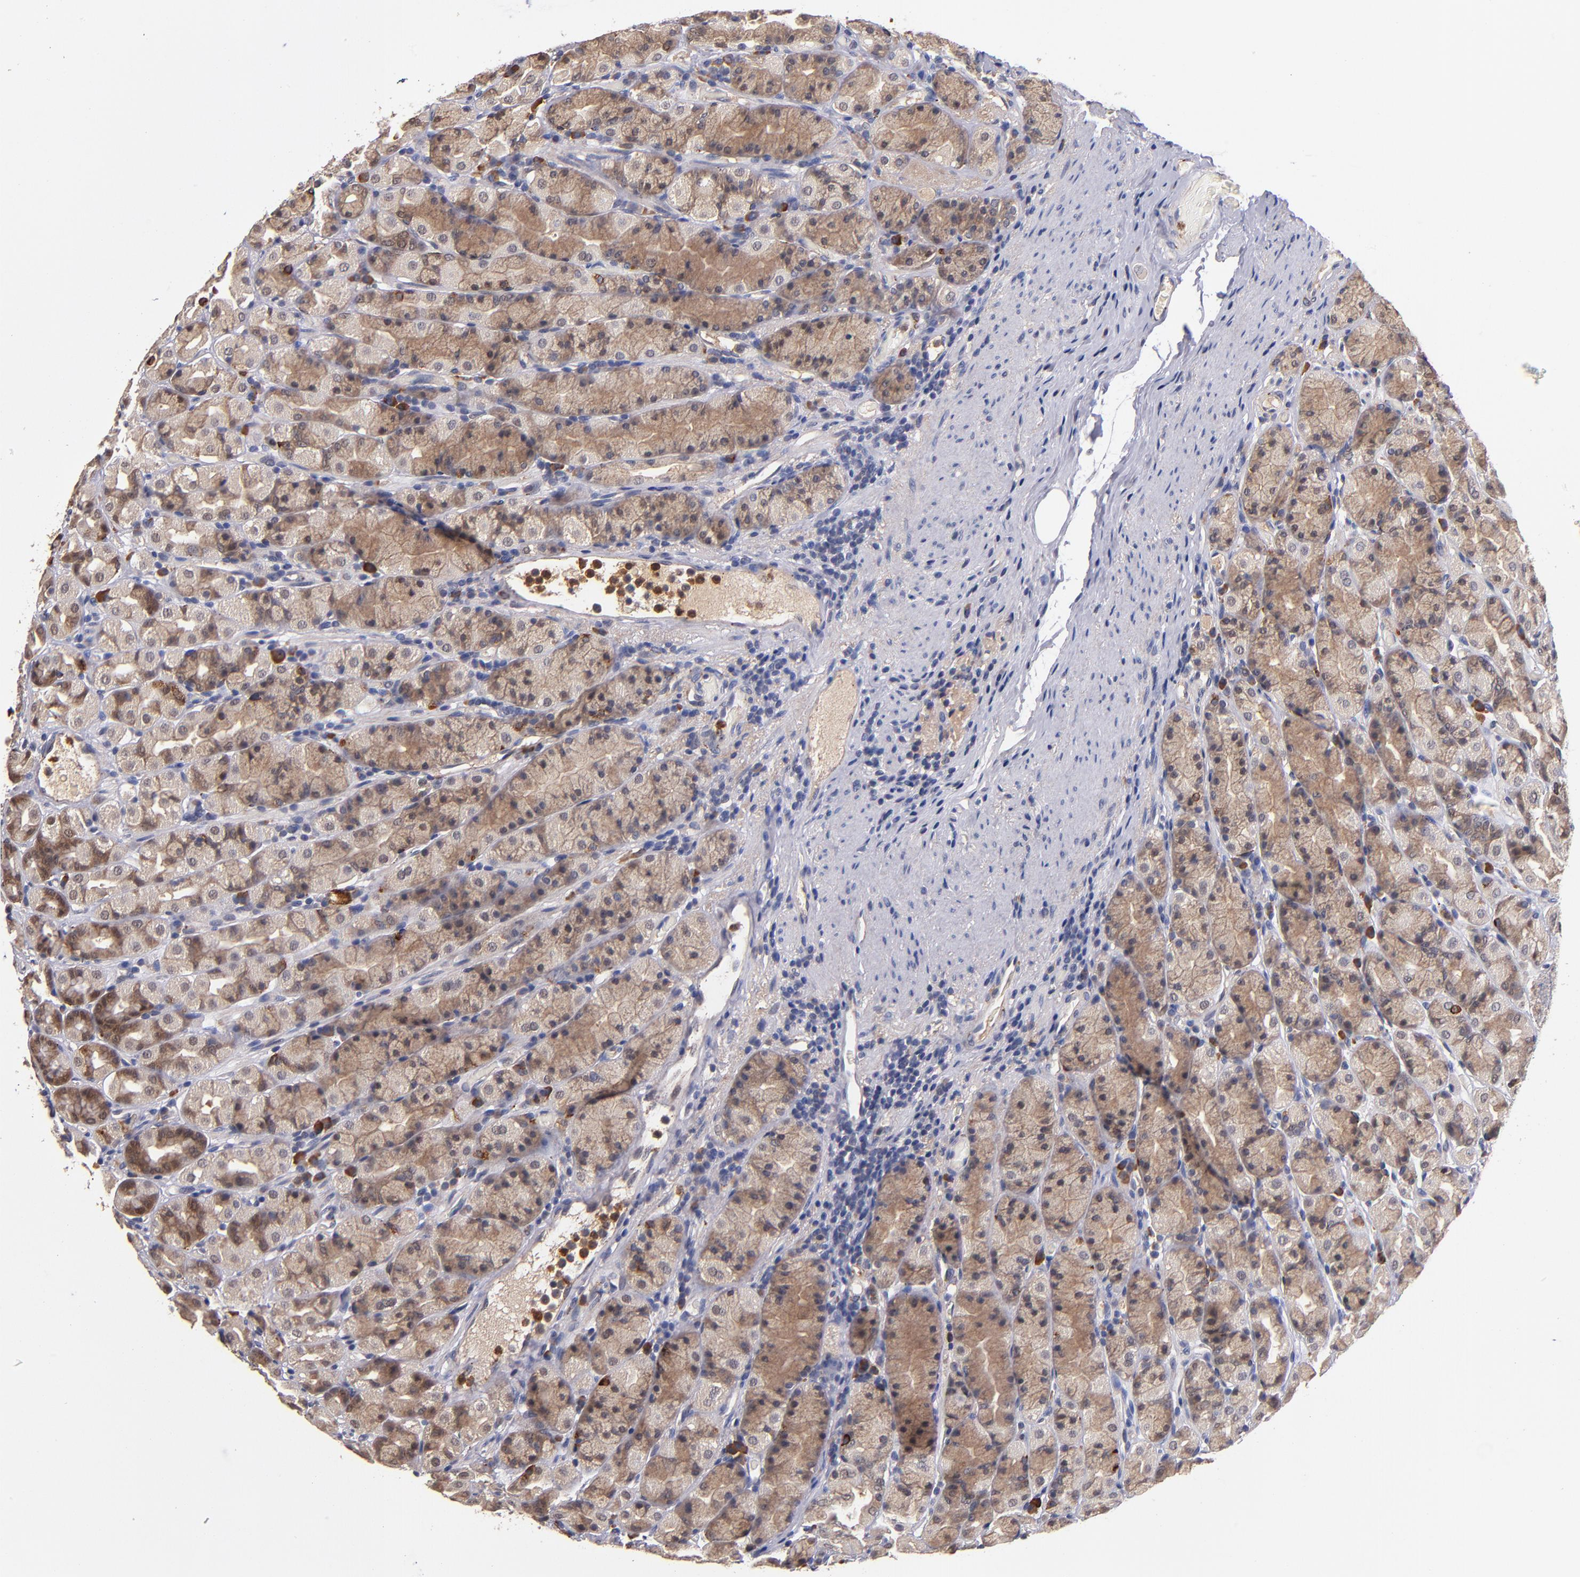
{"staining": {"intensity": "moderate", "quantity": ">75%", "location": "cytoplasmic/membranous"}, "tissue": "stomach", "cell_type": "Glandular cells", "image_type": "normal", "snomed": [{"axis": "morphology", "description": "Normal tissue, NOS"}, {"axis": "topography", "description": "Stomach, upper"}], "caption": "Immunohistochemical staining of normal human stomach exhibits medium levels of moderate cytoplasmic/membranous expression in approximately >75% of glandular cells. The staining was performed using DAB (3,3'-diaminobenzidine) to visualize the protein expression in brown, while the nuclei were stained in blue with hematoxylin (Magnification: 20x).", "gene": "TTLL12", "patient": {"sex": "male", "age": 68}}